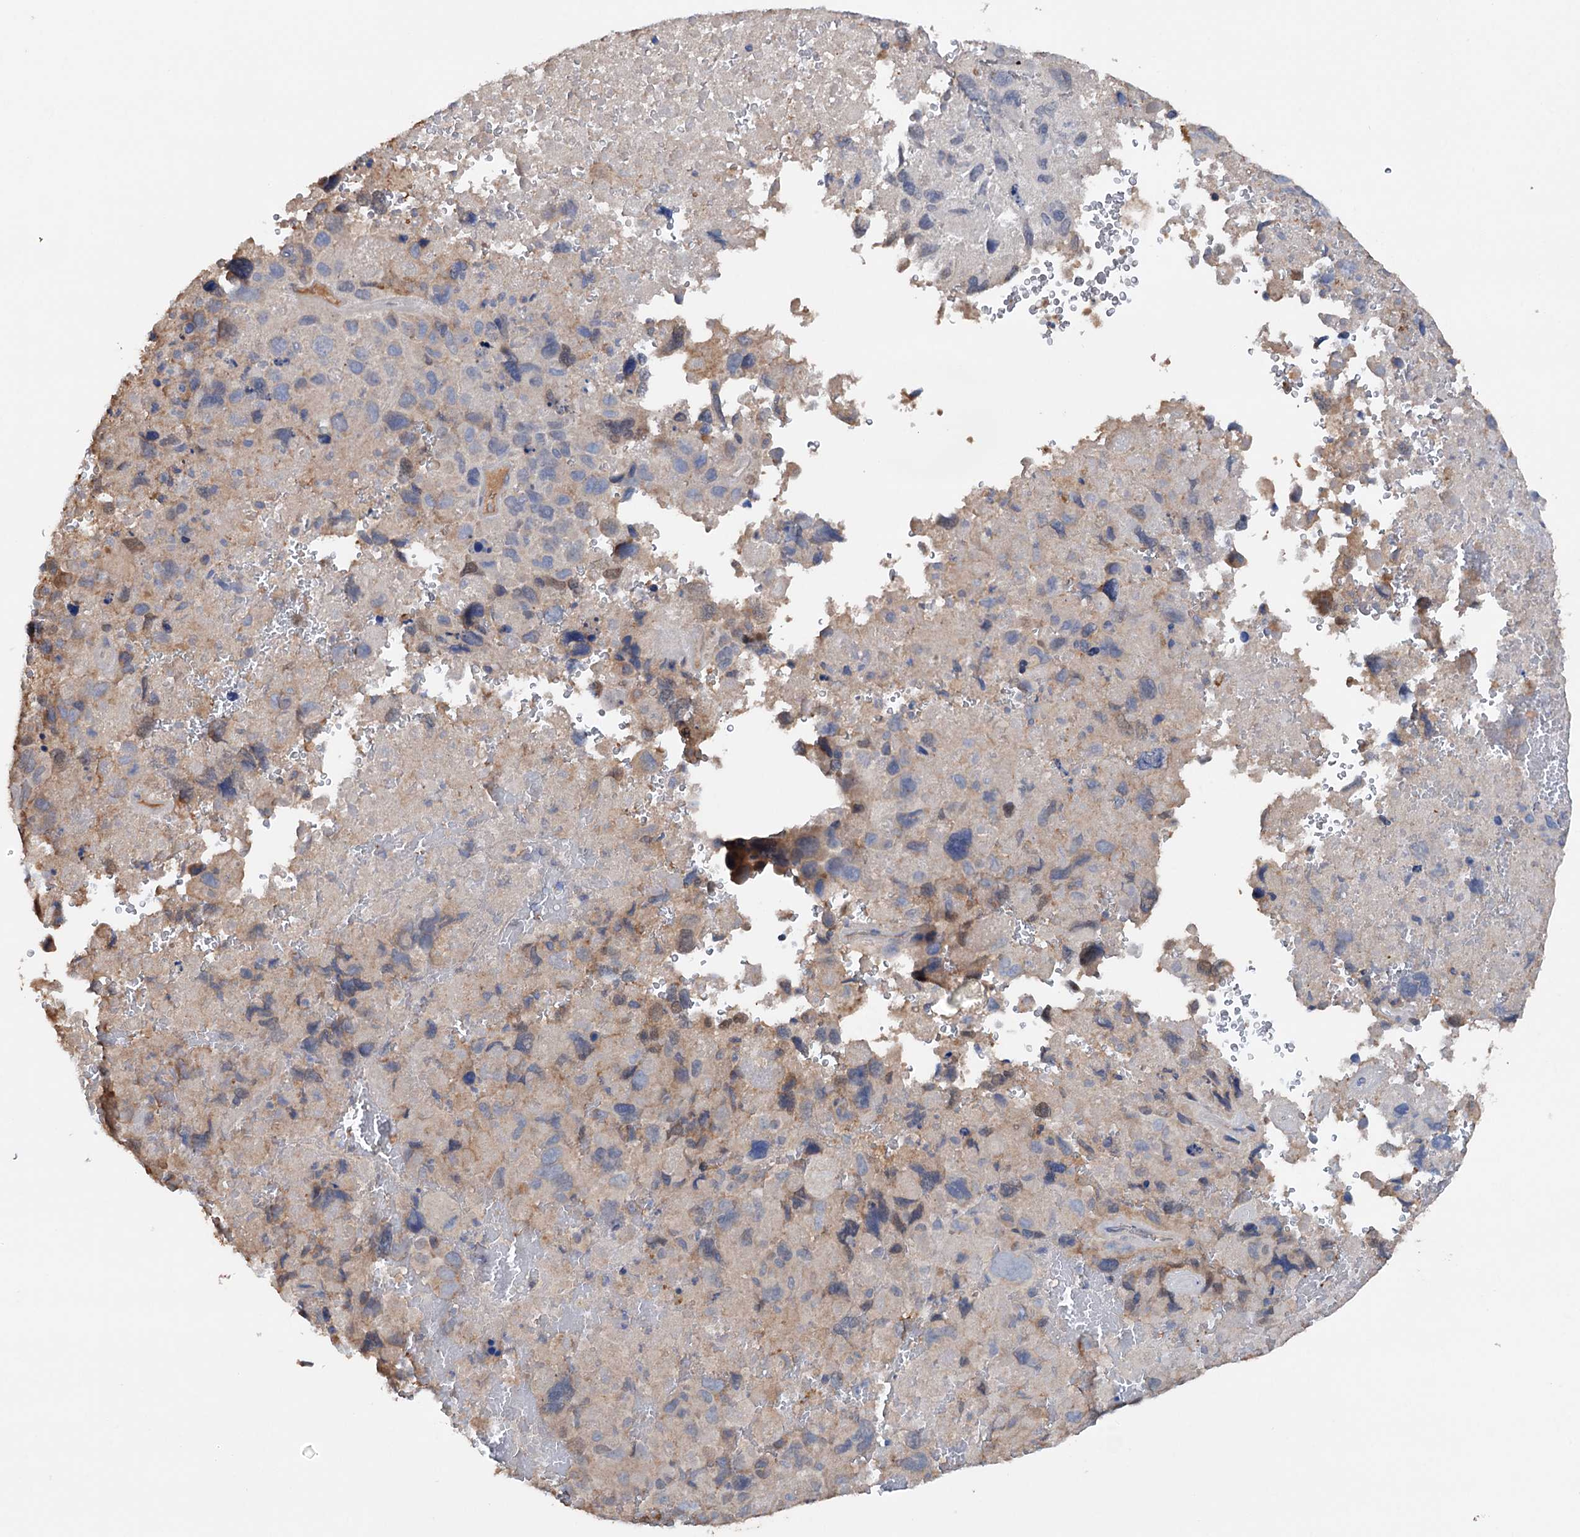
{"staining": {"intensity": "weak", "quantity": "<25%", "location": "cytoplasmic/membranous"}, "tissue": "melanoma", "cell_type": "Tumor cells", "image_type": "cancer", "snomed": [{"axis": "morphology", "description": "Malignant melanoma, Metastatic site"}, {"axis": "topography", "description": "Brain"}], "caption": "A high-resolution histopathology image shows immunohistochemistry staining of melanoma, which displays no significant expression in tumor cells.", "gene": "ARL13A", "patient": {"sex": "female", "age": 53}}